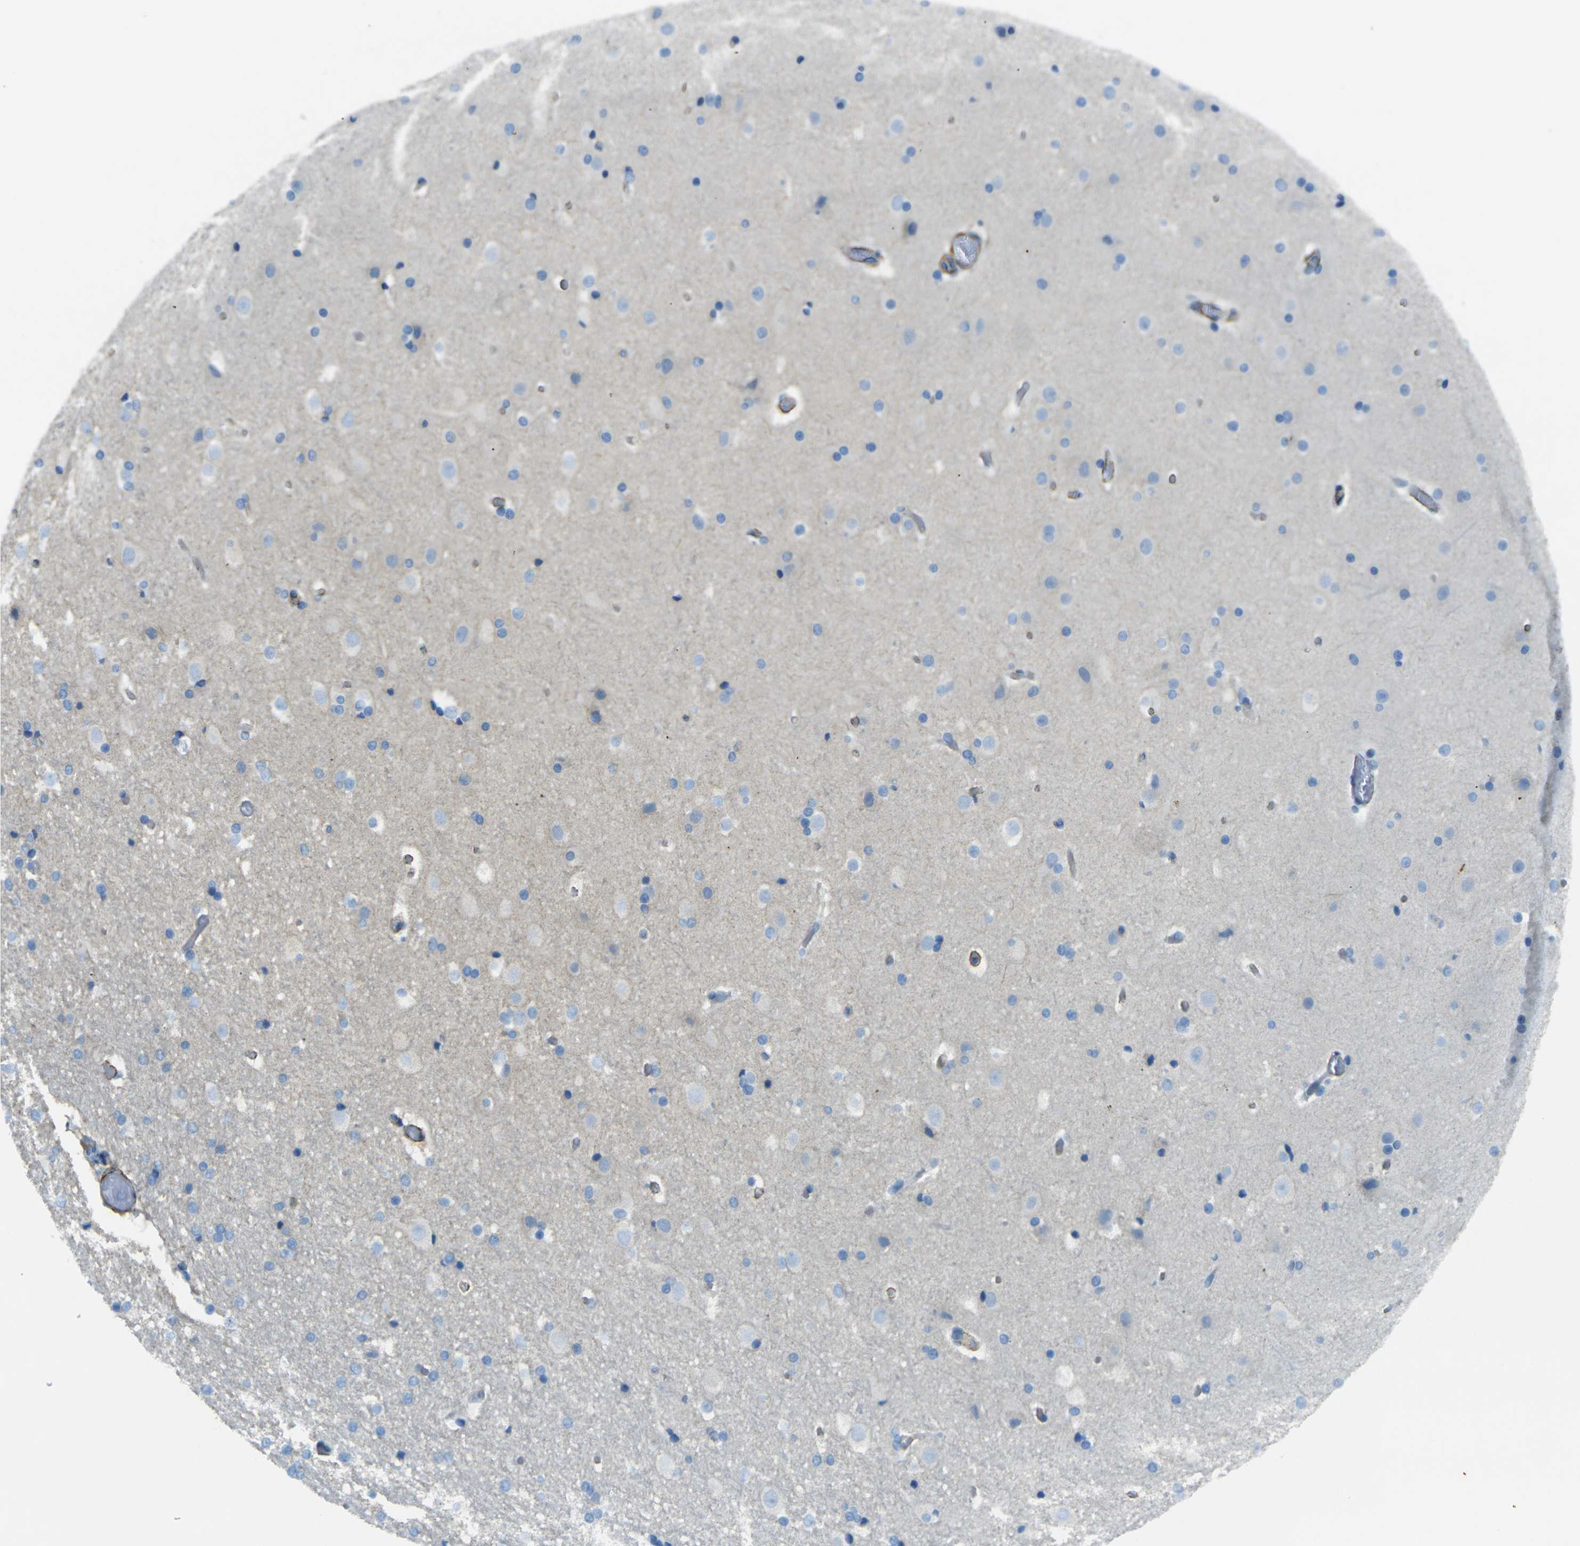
{"staining": {"intensity": "moderate", "quantity": ">75%", "location": "cytoplasmic/membranous"}, "tissue": "cerebral cortex", "cell_type": "Endothelial cells", "image_type": "normal", "snomed": [{"axis": "morphology", "description": "Normal tissue, NOS"}, {"axis": "topography", "description": "Cerebral cortex"}], "caption": "High-magnification brightfield microscopy of benign cerebral cortex stained with DAB (3,3'-diaminobenzidine) (brown) and counterstained with hematoxylin (blue). endothelial cells exhibit moderate cytoplasmic/membranous positivity is identified in about>75% of cells.", "gene": "EPHA7", "patient": {"sex": "male", "age": 57}}